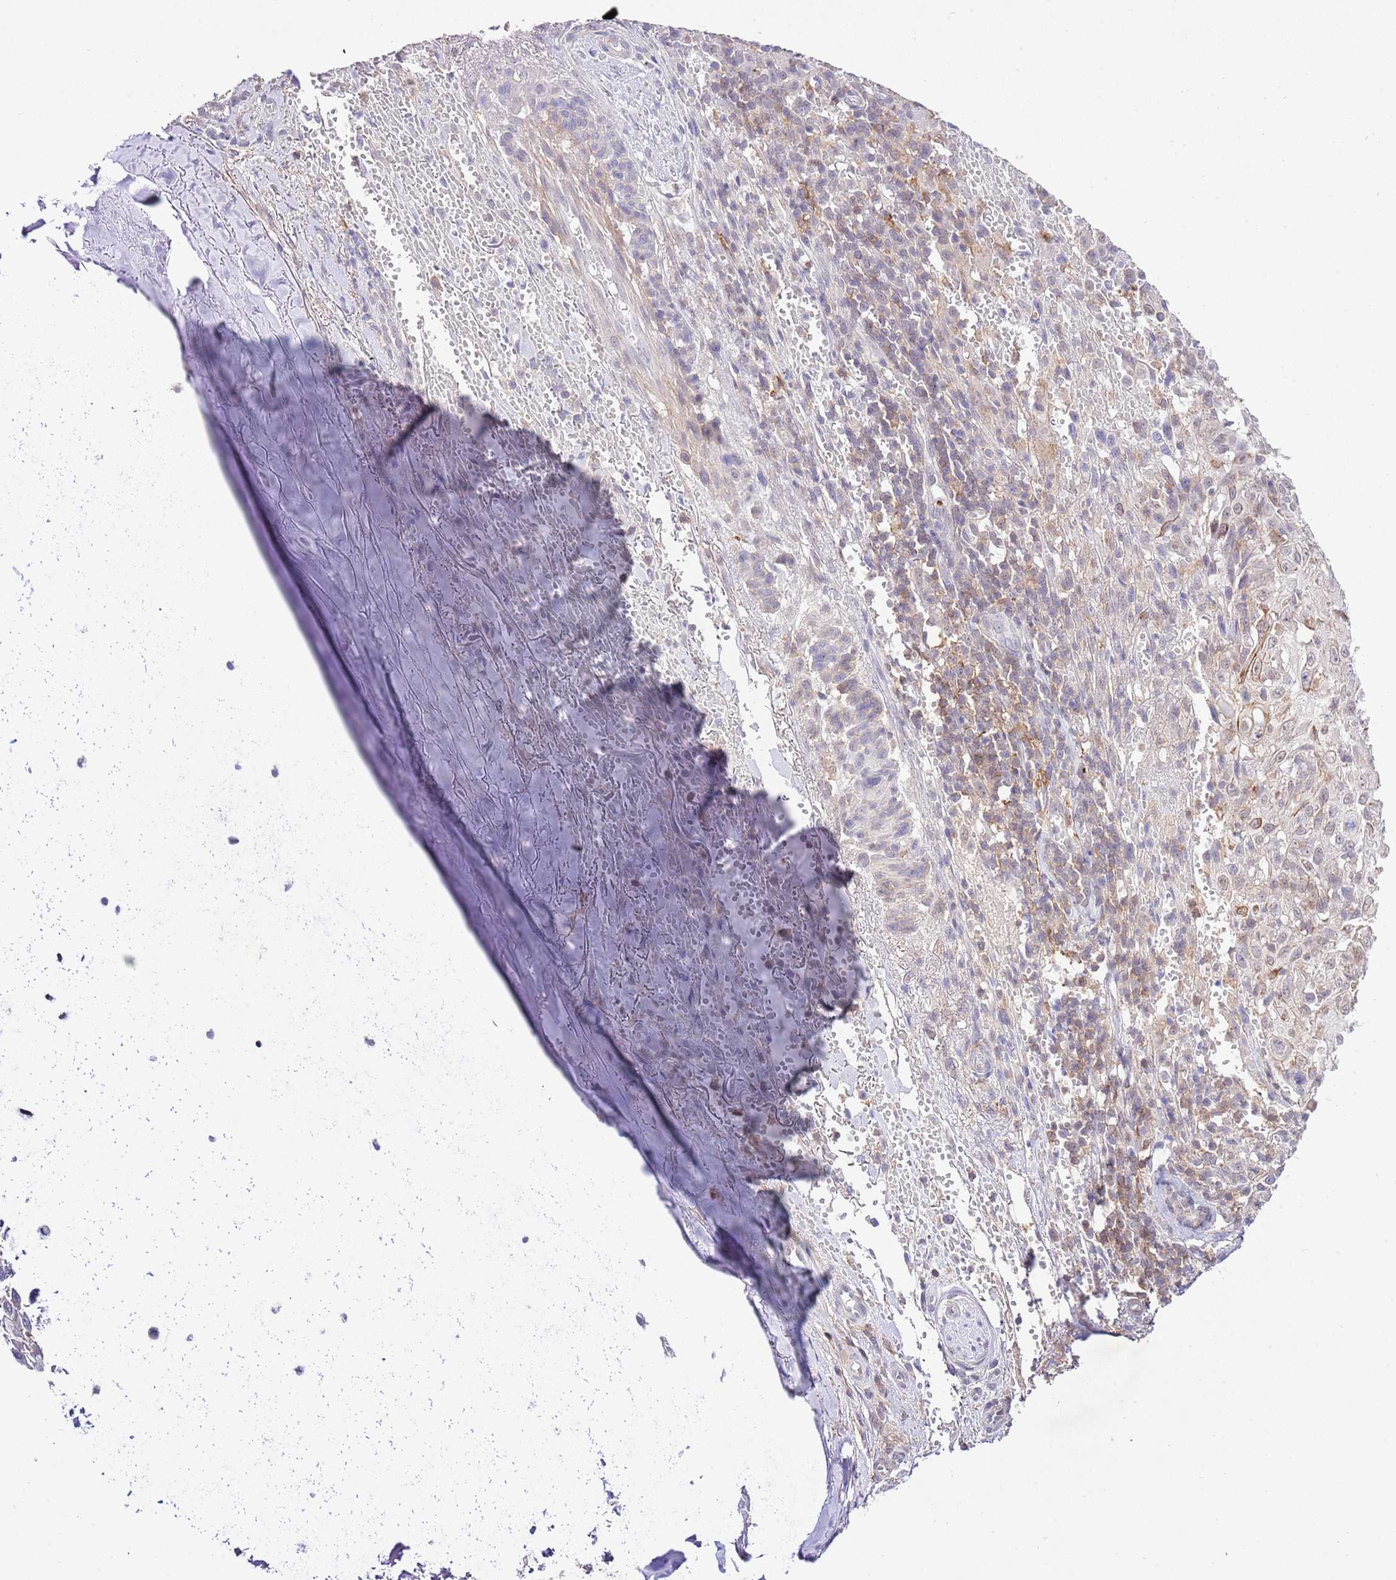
{"staining": {"intensity": "negative", "quantity": "none", "location": "none"}, "tissue": "skin cancer", "cell_type": "Tumor cells", "image_type": "cancer", "snomed": [{"axis": "morphology", "description": "Normal tissue, NOS"}, {"axis": "morphology", "description": "Squamous cell carcinoma, NOS"}, {"axis": "topography", "description": "Skin"}, {"axis": "topography", "description": "Cartilage tissue"}], "caption": "The immunohistochemistry photomicrograph has no significant expression in tumor cells of skin cancer tissue. Brightfield microscopy of IHC stained with DAB (brown) and hematoxylin (blue), captured at high magnification.", "gene": "EFHD1", "patient": {"sex": "female", "age": 79}}